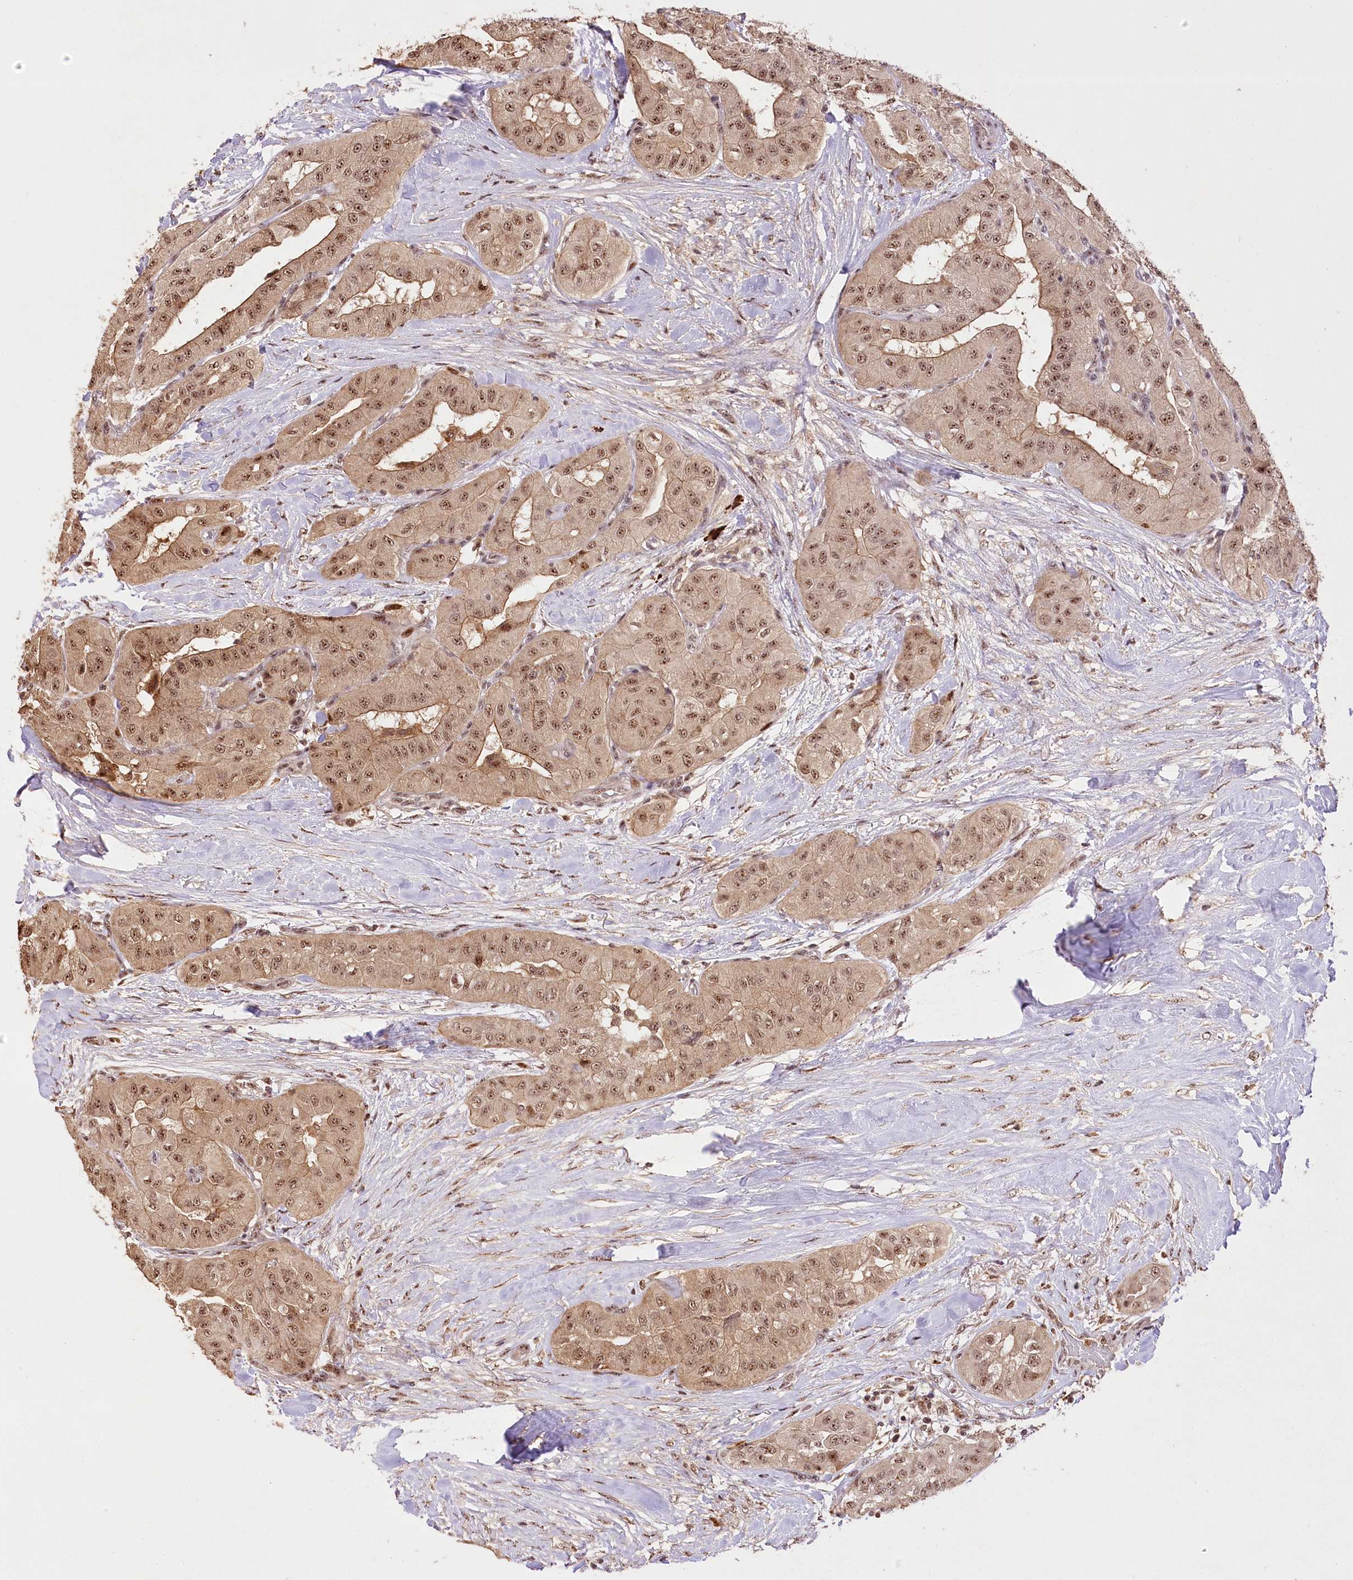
{"staining": {"intensity": "weak", "quantity": ">75%", "location": "cytoplasmic/membranous,nuclear"}, "tissue": "thyroid cancer", "cell_type": "Tumor cells", "image_type": "cancer", "snomed": [{"axis": "morphology", "description": "Papillary adenocarcinoma, NOS"}, {"axis": "topography", "description": "Thyroid gland"}], "caption": "This is a histology image of IHC staining of papillary adenocarcinoma (thyroid), which shows weak positivity in the cytoplasmic/membranous and nuclear of tumor cells.", "gene": "PYROXD1", "patient": {"sex": "female", "age": 59}}